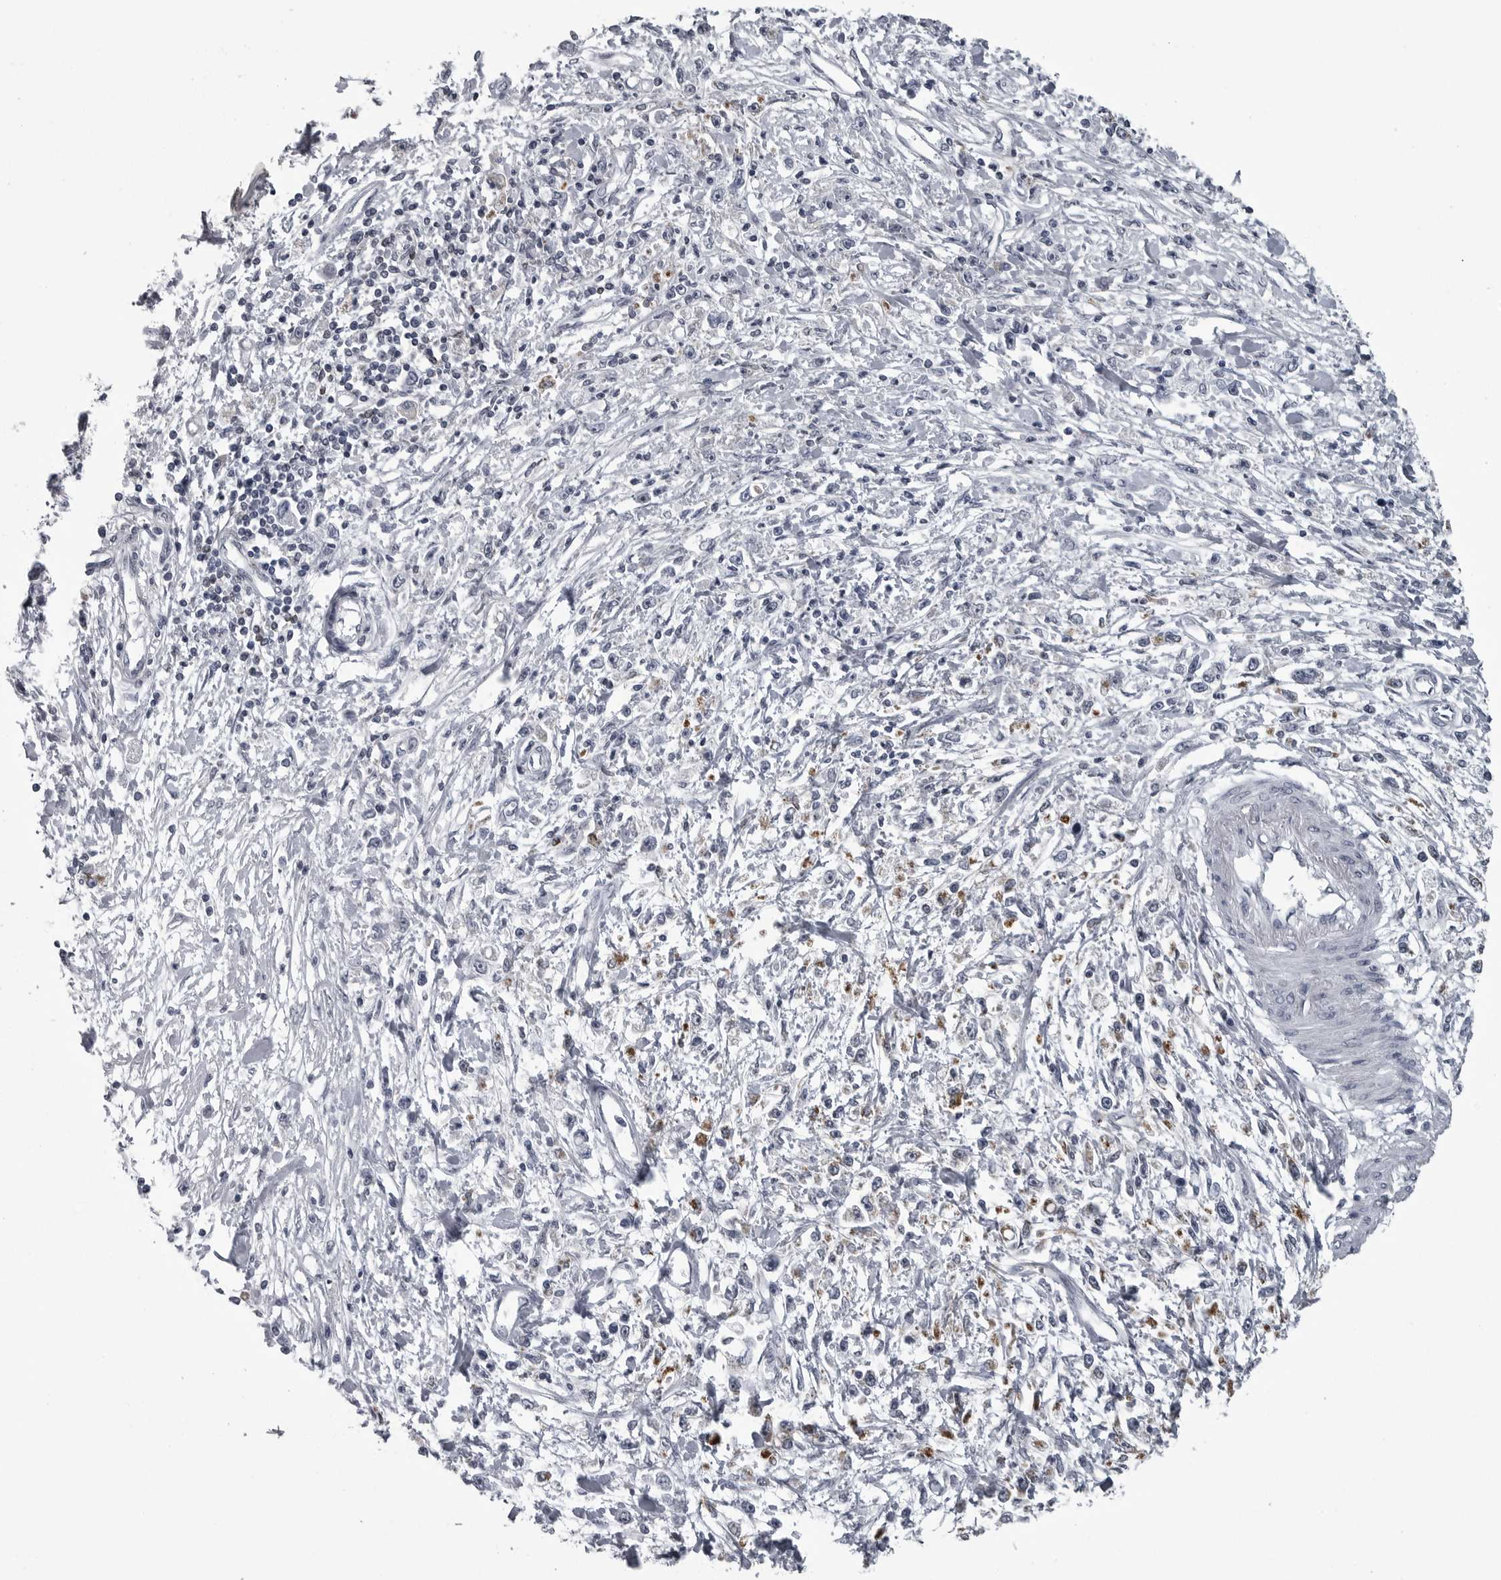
{"staining": {"intensity": "negative", "quantity": "none", "location": "none"}, "tissue": "stomach cancer", "cell_type": "Tumor cells", "image_type": "cancer", "snomed": [{"axis": "morphology", "description": "Adenocarcinoma, NOS"}, {"axis": "topography", "description": "Stomach"}], "caption": "IHC histopathology image of adenocarcinoma (stomach) stained for a protein (brown), which reveals no positivity in tumor cells.", "gene": "LYSMD1", "patient": {"sex": "female", "age": 59}}